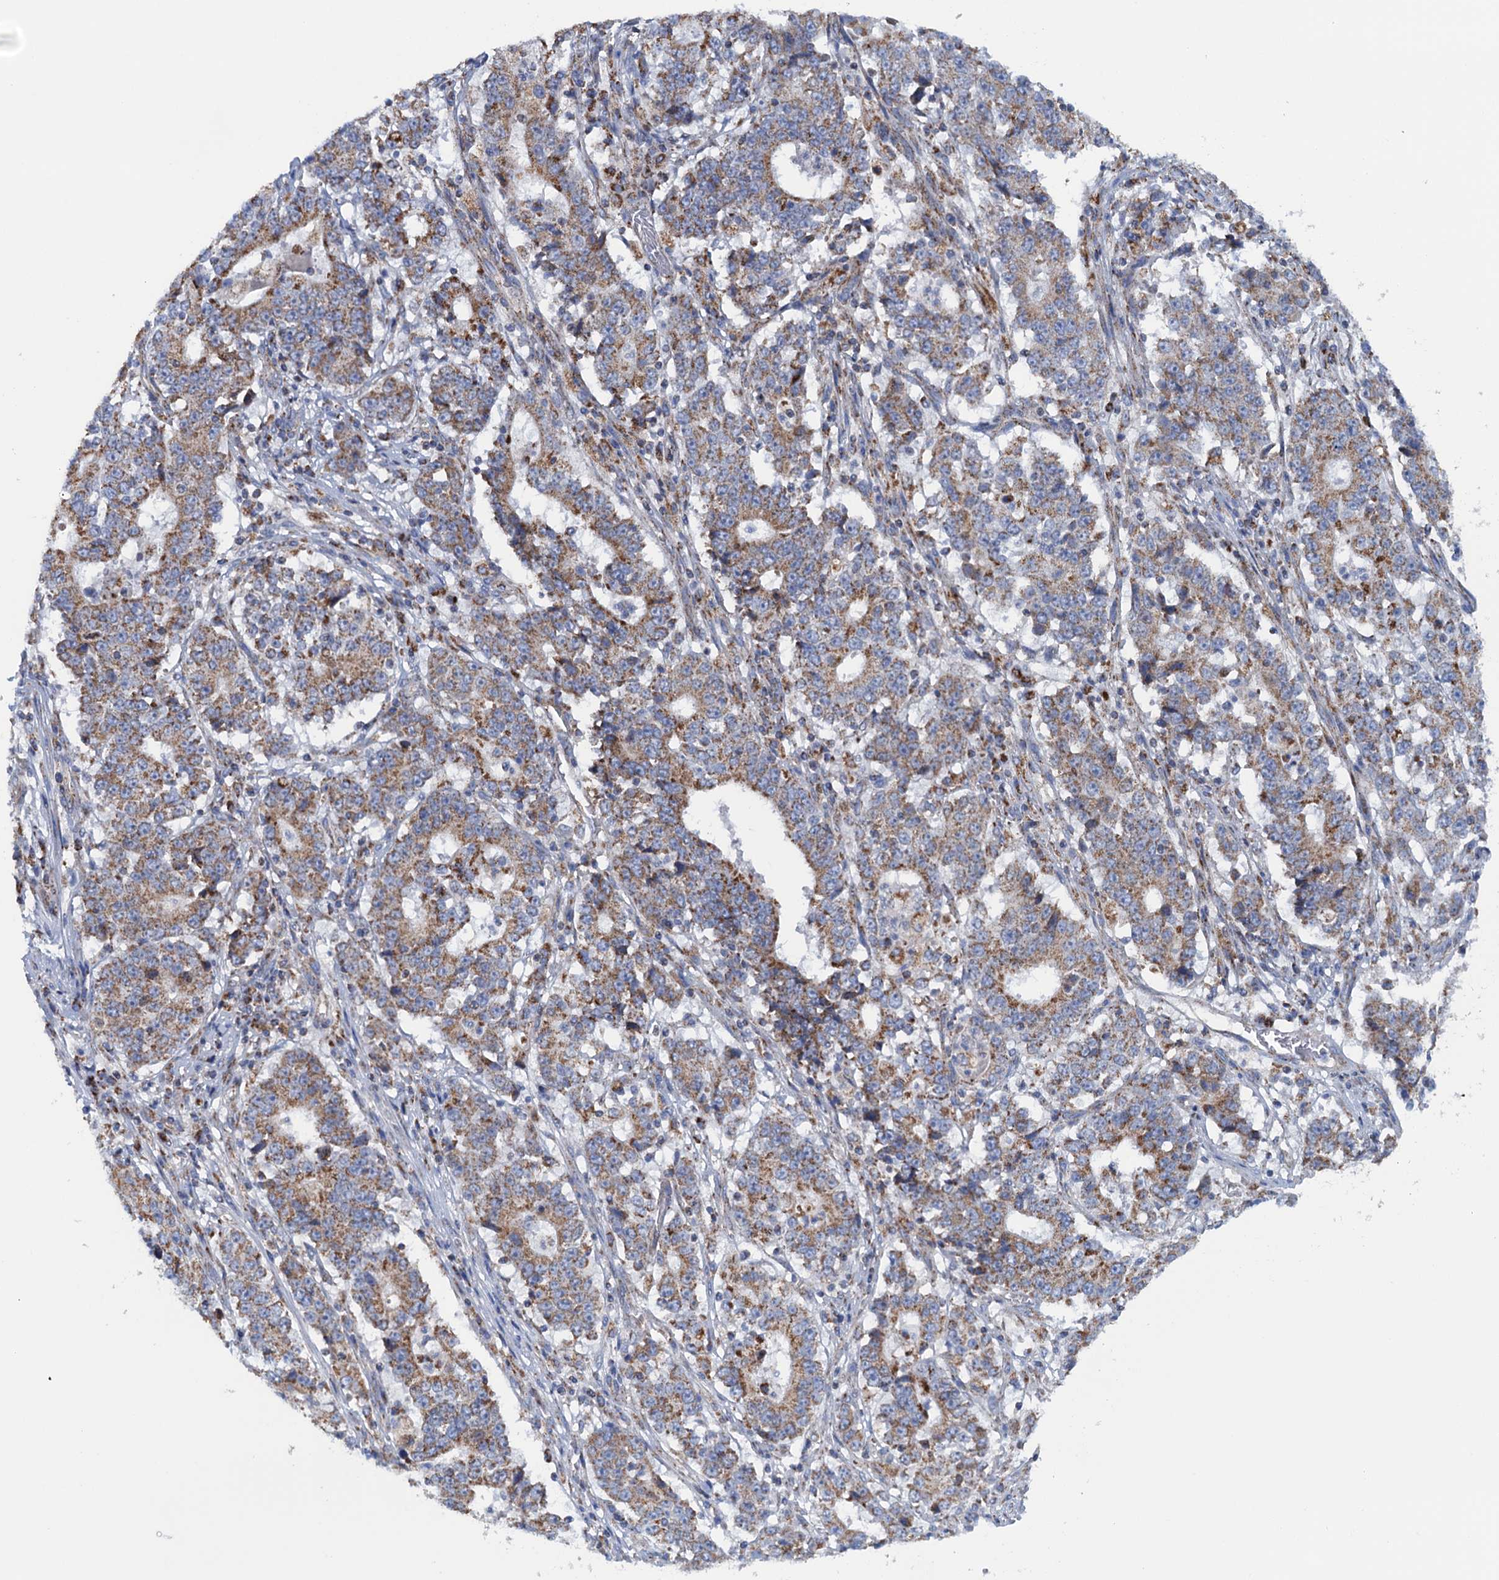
{"staining": {"intensity": "moderate", "quantity": ">75%", "location": "cytoplasmic/membranous"}, "tissue": "stomach cancer", "cell_type": "Tumor cells", "image_type": "cancer", "snomed": [{"axis": "morphology", "description": "Adenocarcinoma, NOS"}, {"axis": "topography", "description": "Stomach"}], "caption": "High-magnification brightfield microscopy of adenocarcinoma (stomach) stained with DAB (3,3'-diaminobenzidine) (brown) and counterstained with hematoxylin (blue). tumor cells exhibit moderate cytoplasmic/membranous staining is identified in about>75% of cells.", "gene": "GTPBP3", "patient": {"sex": "male", "age": 59}}